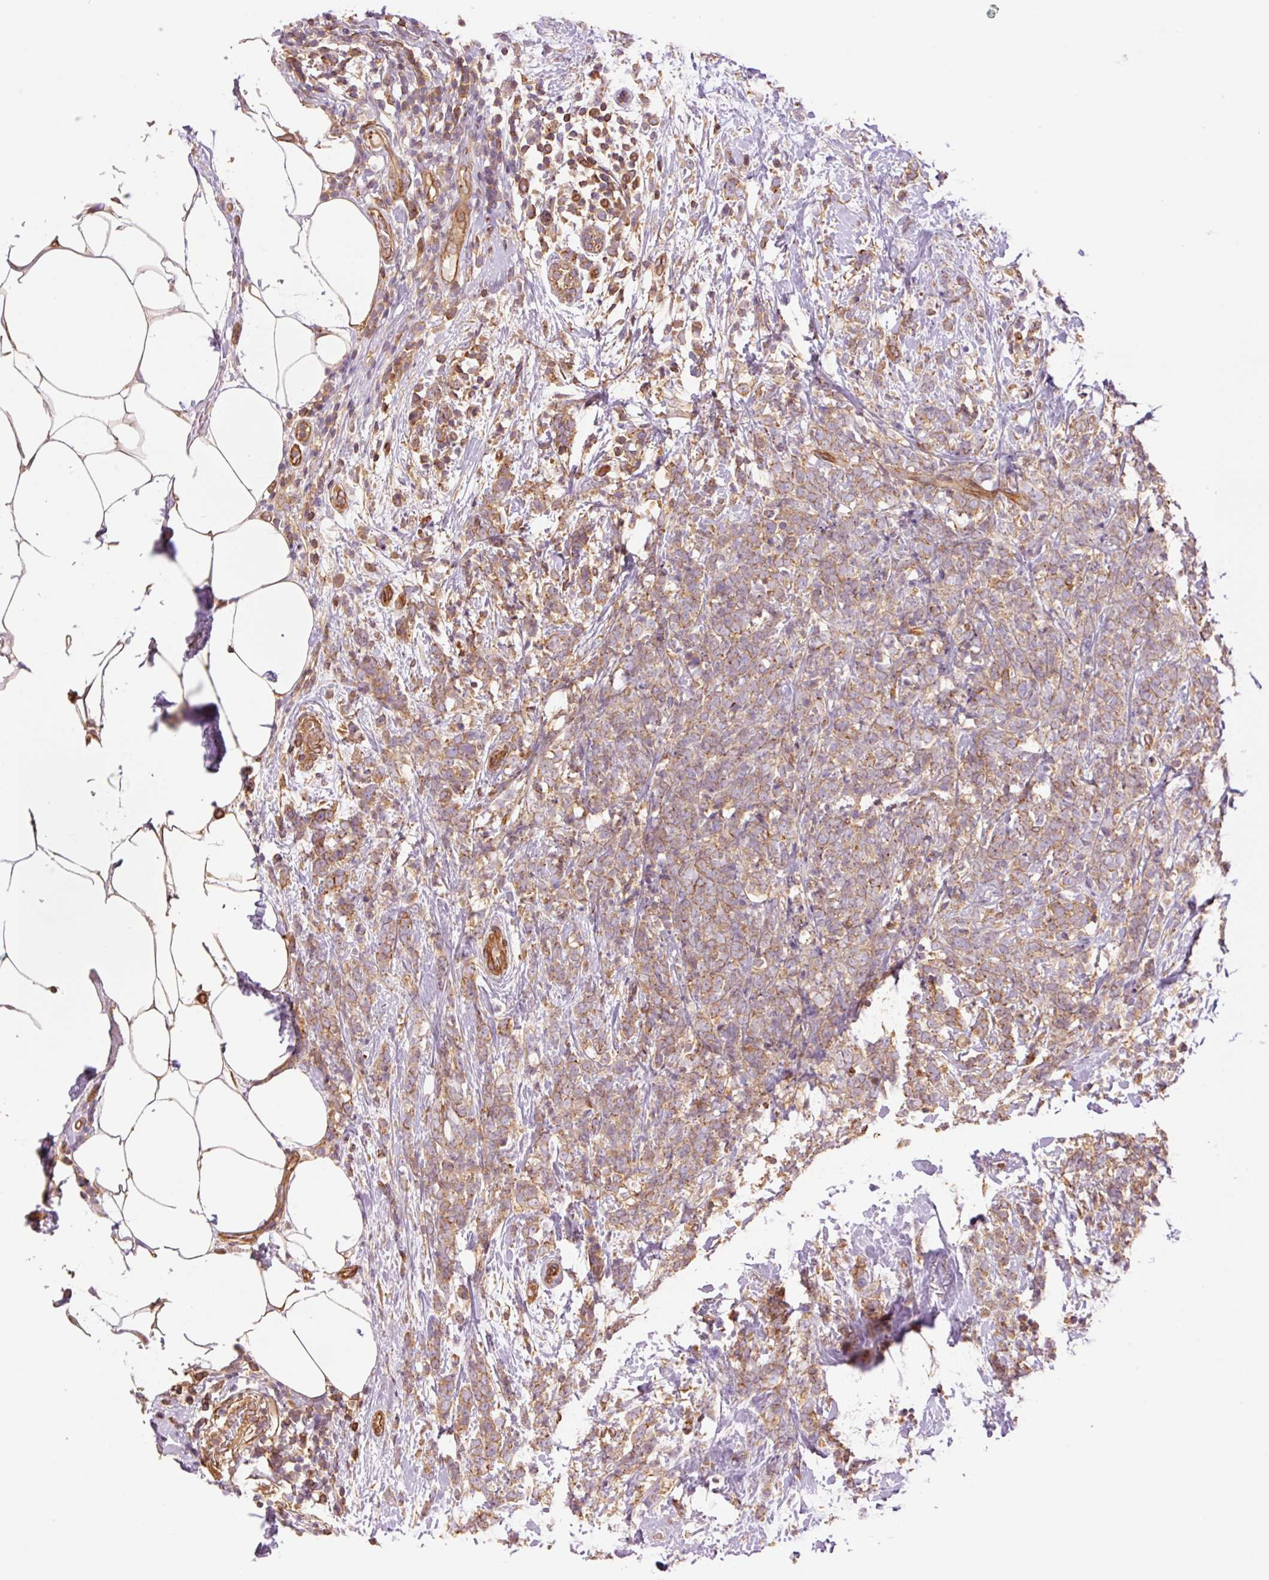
{"staining": {"intensity": "weak", "quantity": ">75%", "location": "cytoplasmic/membranous"}, "tissue": "breast cancer", "cell_type": "Tumor cells", "image_type": "cancer", "snomed": [{"axis": "morphology", "description": "Lobular carcinoma"}, {"axis": "topography", "description": "Breast"}], "caption": "The image reveals immunohistochemical staining of lobular carcinoma (breast). There is weak cytoplasmic/membranous positivity is seen in about >75% of tumor cells.", "gene": "PPP1R1B", "patient": {"sex": "female", "age": 58}}